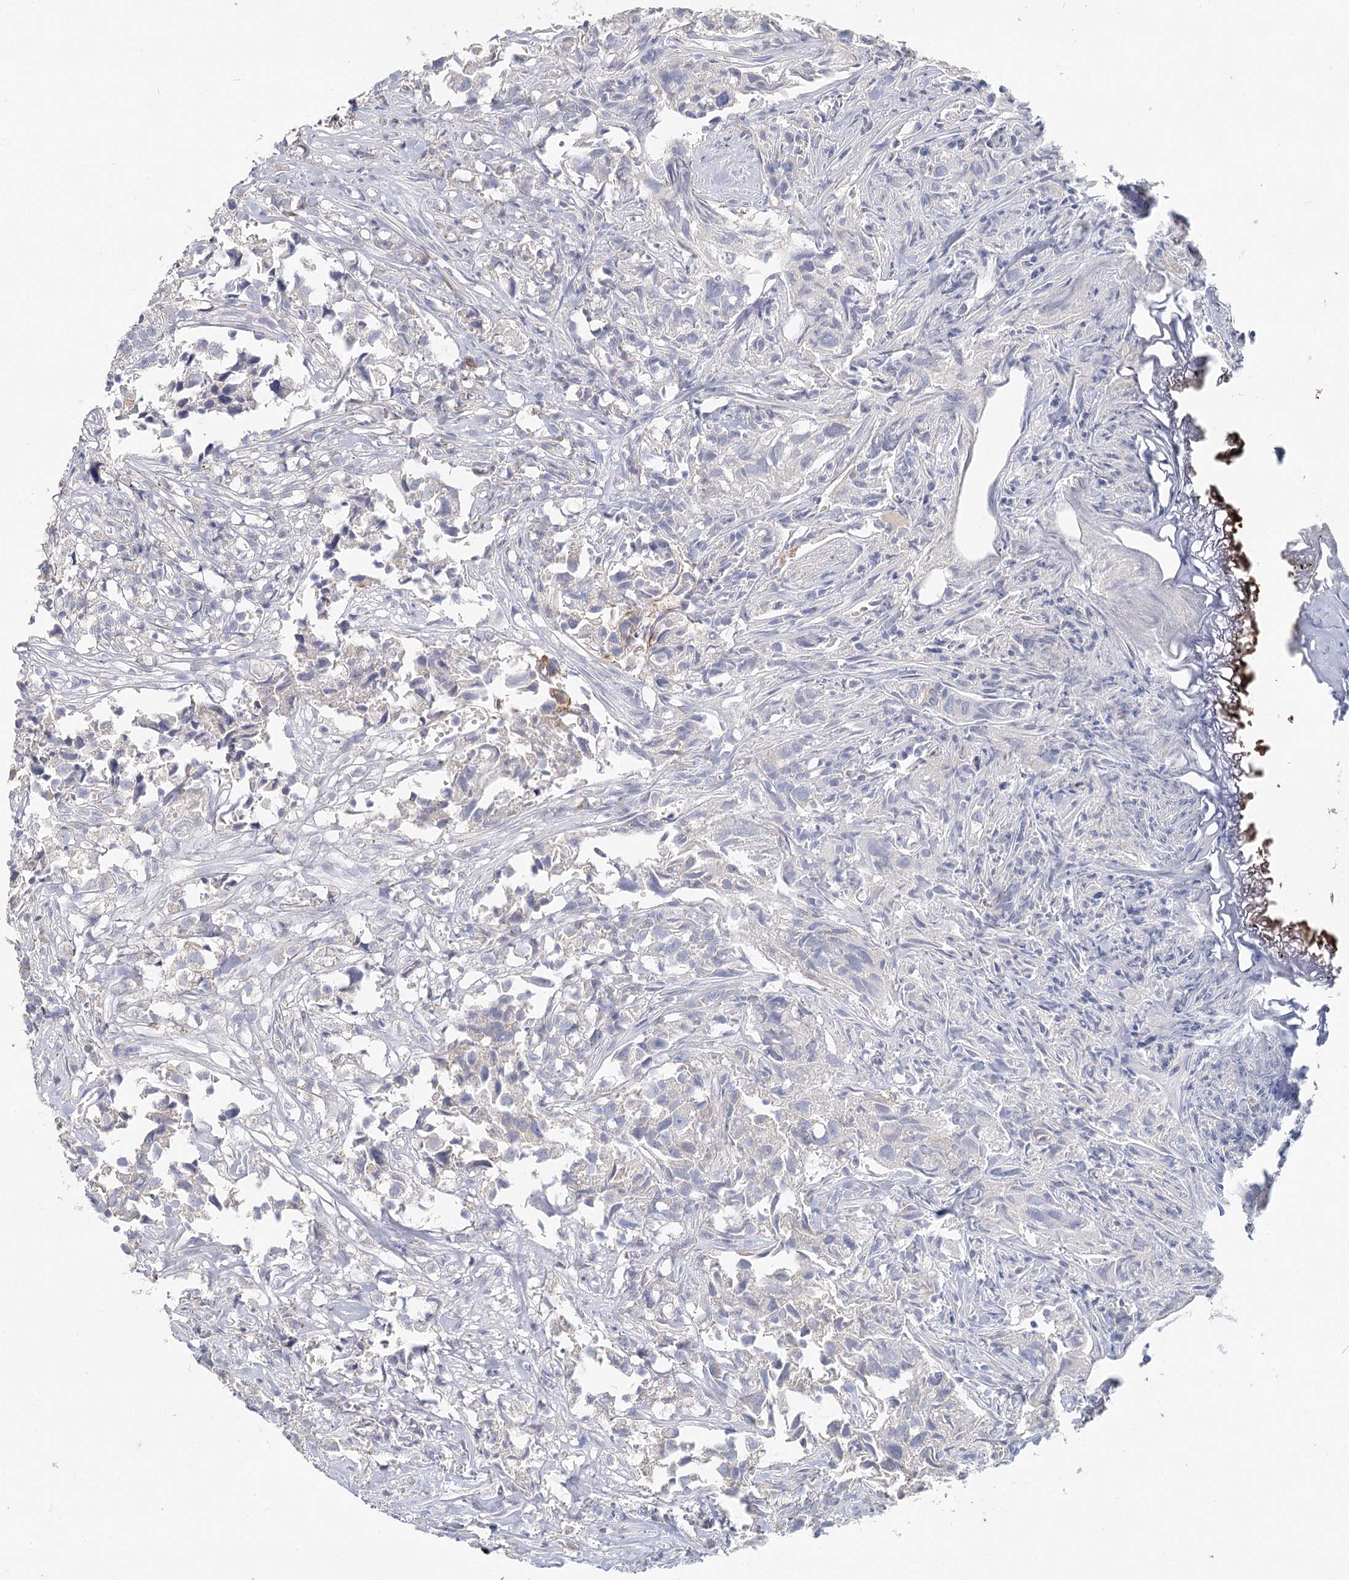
{"staining": {"intensity": "negative", "quantity": "none", "location": "none"}, "tissue": "urothelial cancer", "cell_type": "Tumor cells", "image_type": "cancer", "snomed": [{"axis": "morphology", "description": "Urothelial carcinoma, High grade"}, {"axis": "topography", "description": "Urinary bladder"}], "caption": "High magnification brightfield microscopy of urothelial cancer stained with DAB (brown) and counterstained with hematoxylin (blue): tumor cells show no significant staining.", "gene": "ARHGAP44", "patient": {"sex": "female", "age": 75}}